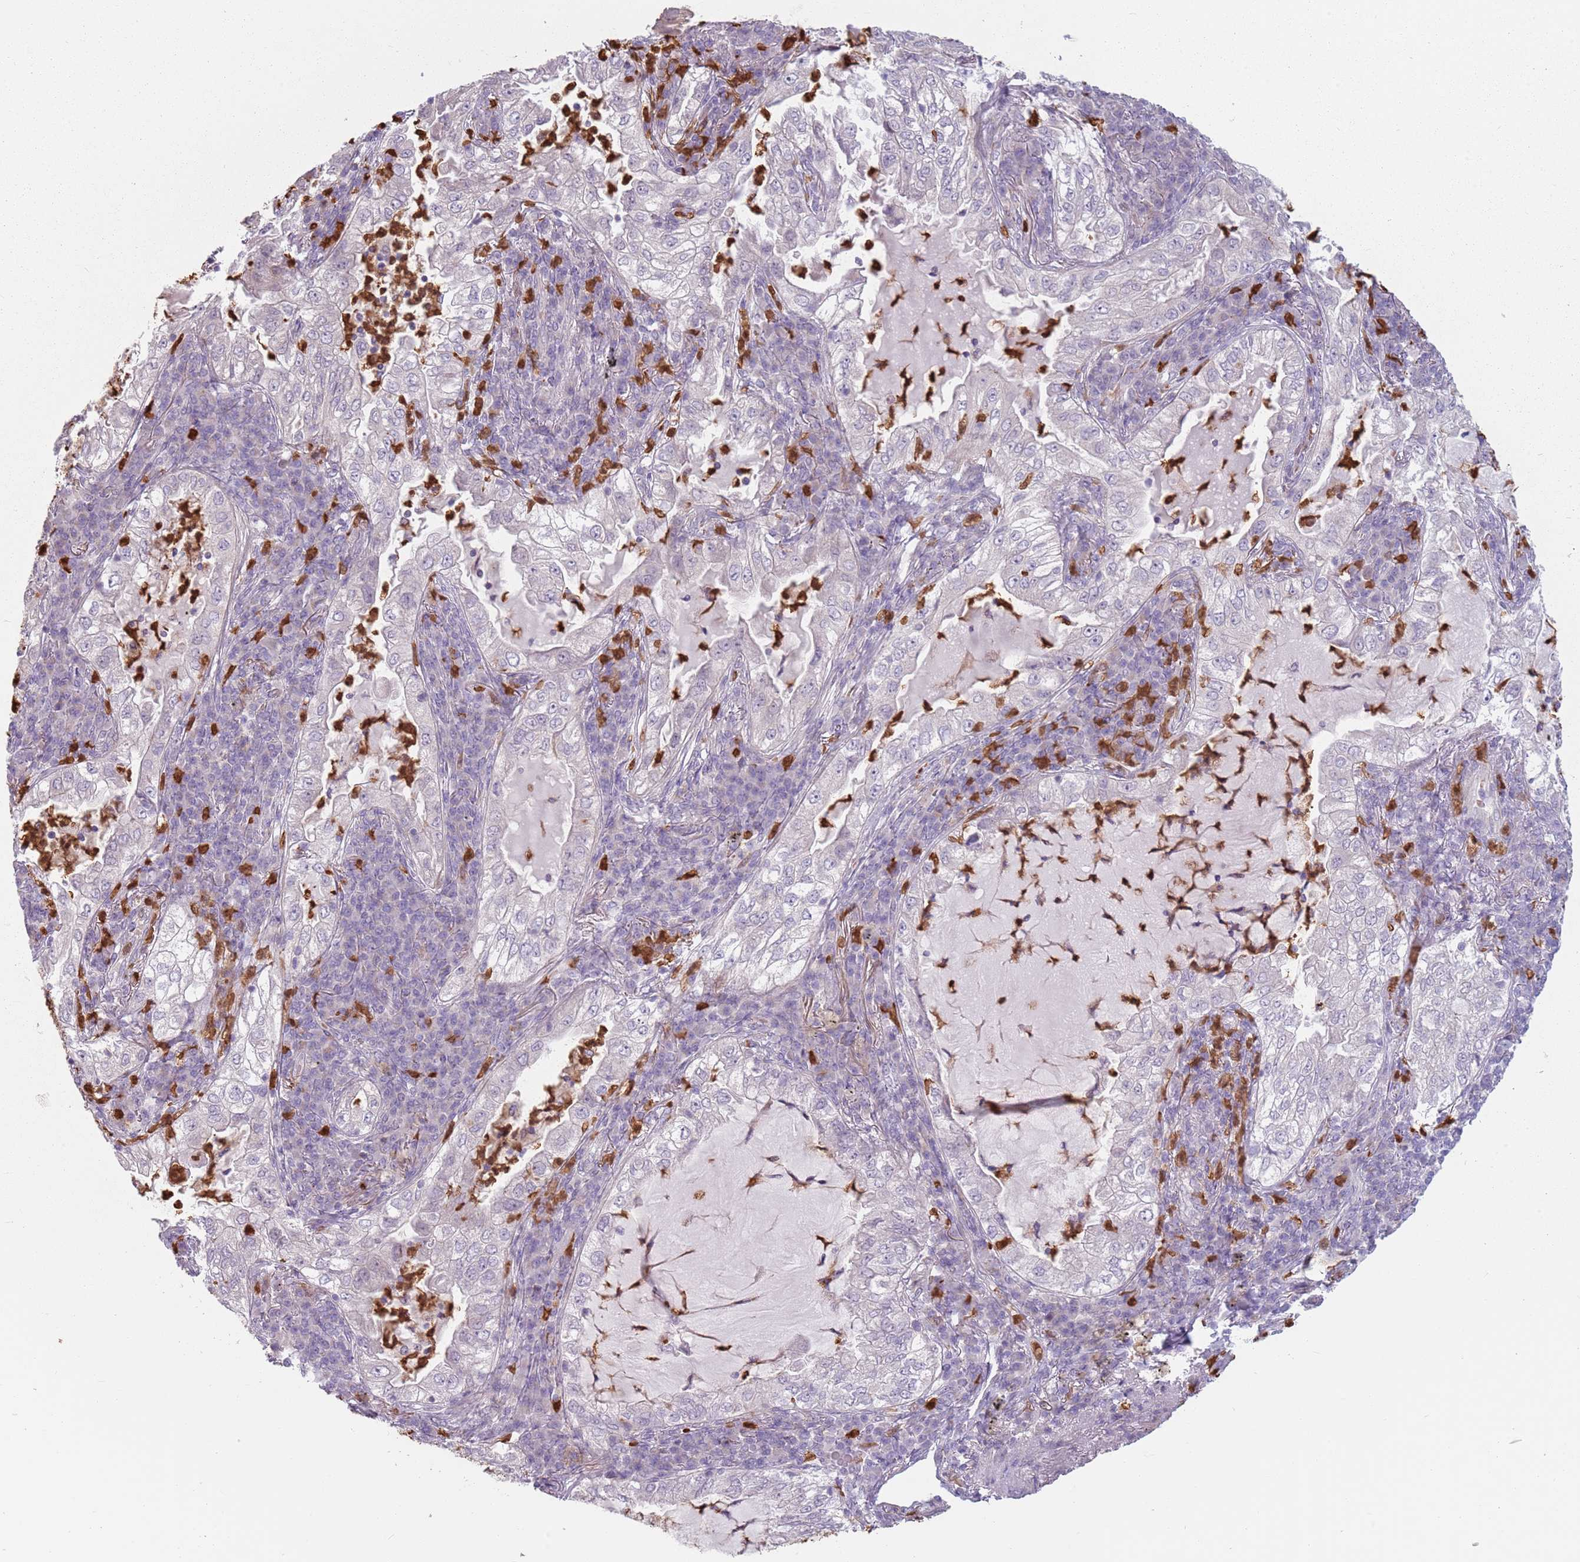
{"staining": {"intensity": "negative", "quantity": "none", "location": "none"}, "tissue": "lung cancer", "cell_type": "Tumor cells", "image_type": "cancer", "snomed": [{"axis": "morphology", "description": "Adenocarcinoma, NOS"}, {"axis": "topography", "description": "Lung"}], "caption": "Immunohistochemistry (IHC) of human lung cancer exhibits no staining in tumor cells. (Brightfield microscopy of DAB immunohistochemistry (IHC) at high magnification).", "gene": "SPAG4", "patient": {"sex": "female", "age": 73}}